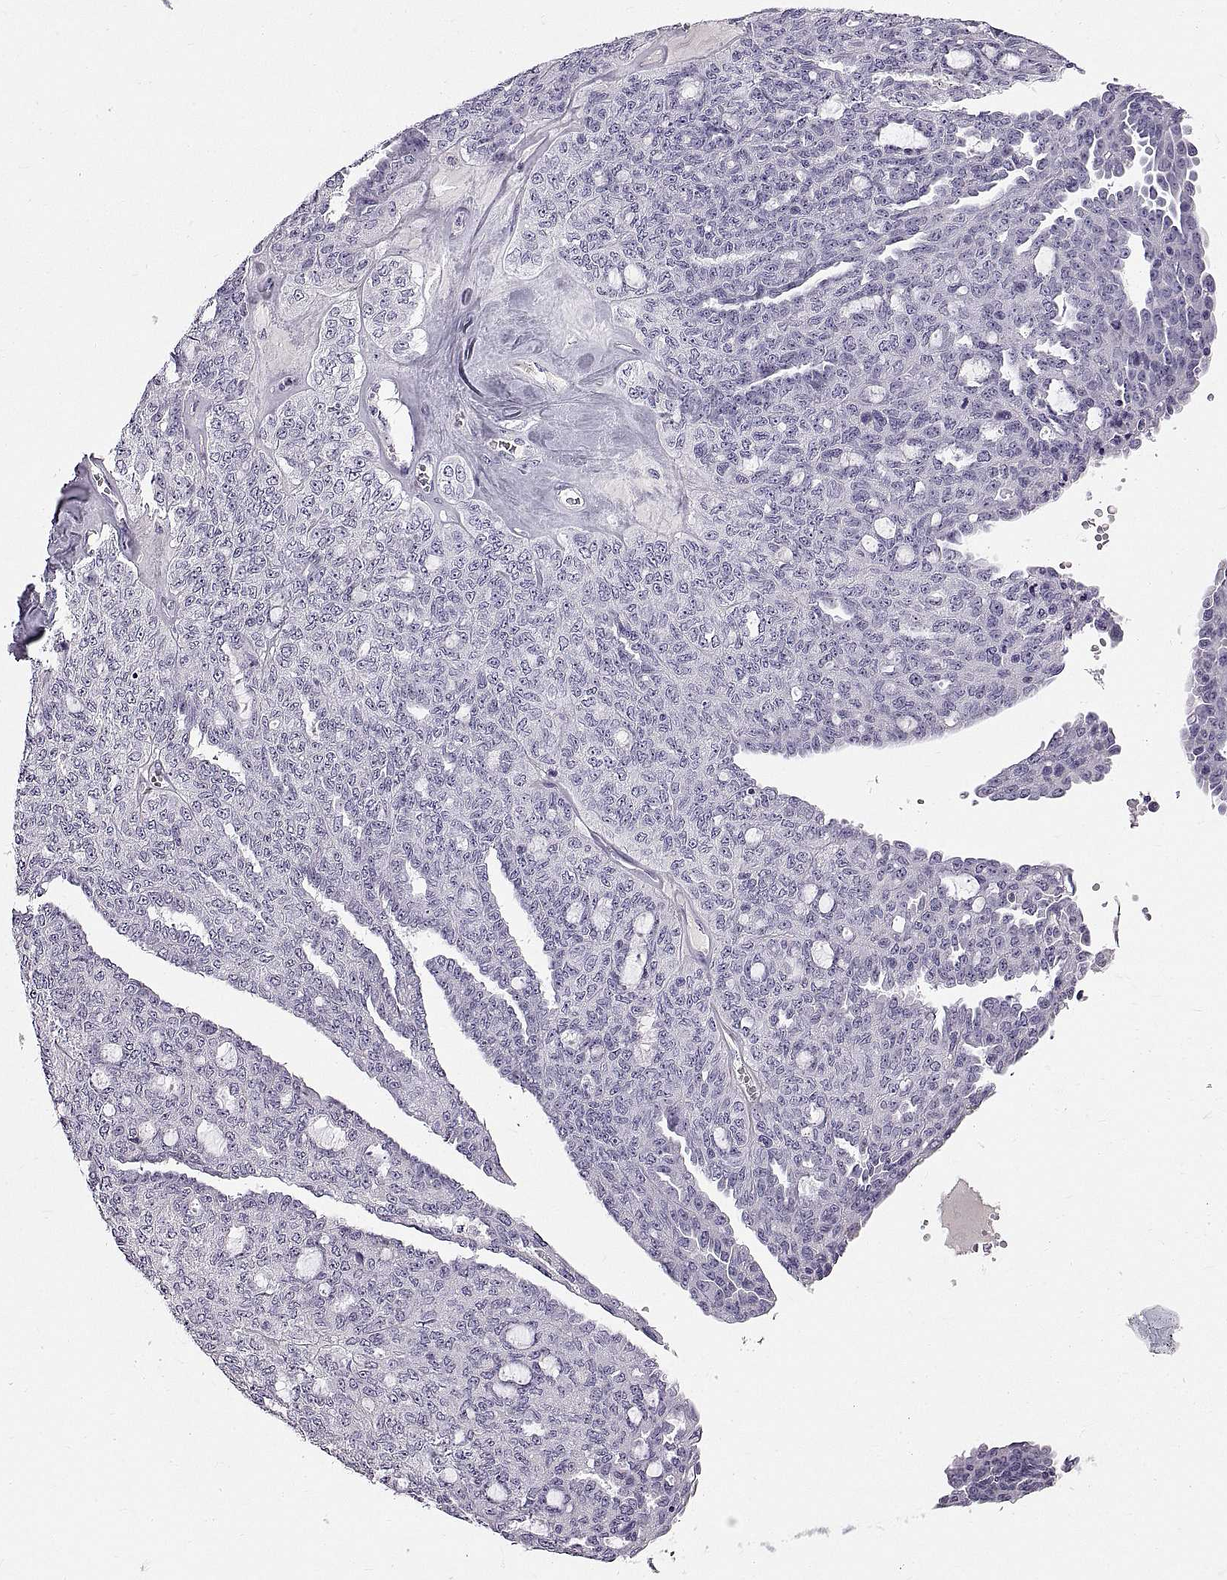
{"staining": {"intensity": "negative", "quantity": "none", "location": "none"}, "tissue": "ovarian cancer", "cell_type": "Tumor cells", "image_type": "cancer", "snomed": [{"axis": "morphology", "description": "Cystadenocarcinoma, serous, NOS"}, {"axis": "topography", "description": "Ovary"}], "caption": "A micrograph of human ovarian serous cystadenocarcinoma is negative for staining in tumor cells. (Immunohistochemistry, brightfield microscopy, high magnification).", "gene": "WFDC8", "patient": {"sex": "female", "age": 71}}